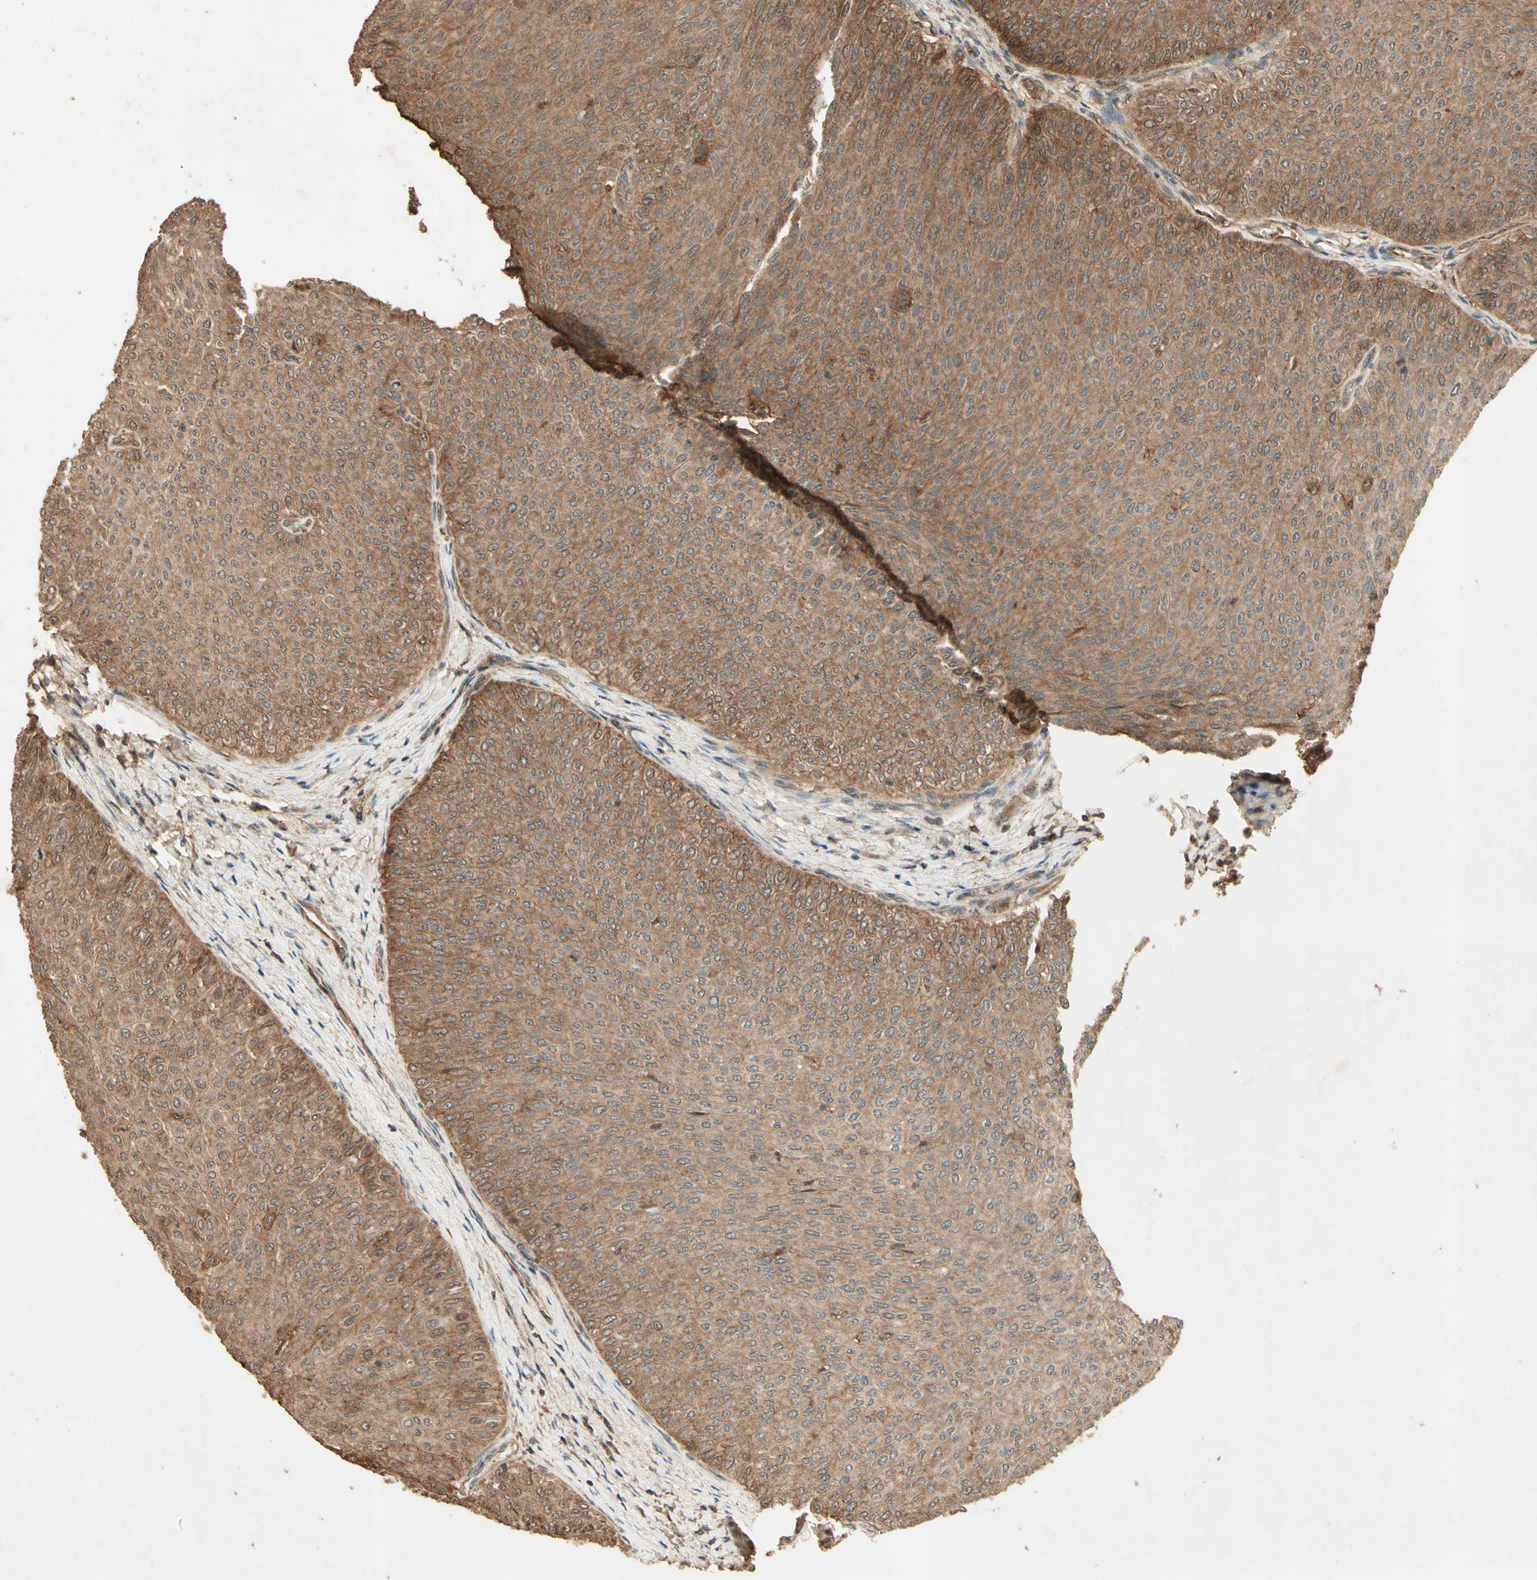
{"staining": {"intensity": "moderate", "quantity": ">75%", "location": "cytoplasmic/membranous"}, "tissue": "urothelial cancer", "cell_type": "Tumor cells", "image_type": "cancer", "snomed": [{"axis": "morphology", "description": "Urothelial carcinoma, Low grade"}, {"axis": "topography", "description": "Urinary bladder"}], "caption": "Protein staining reveals moderate cytoplasmic/membranous positivity in about >75% of tumor cells in urothelial cancer.", "gene": "SMAD9", "patient": {"sex": "male", "age": 78}}